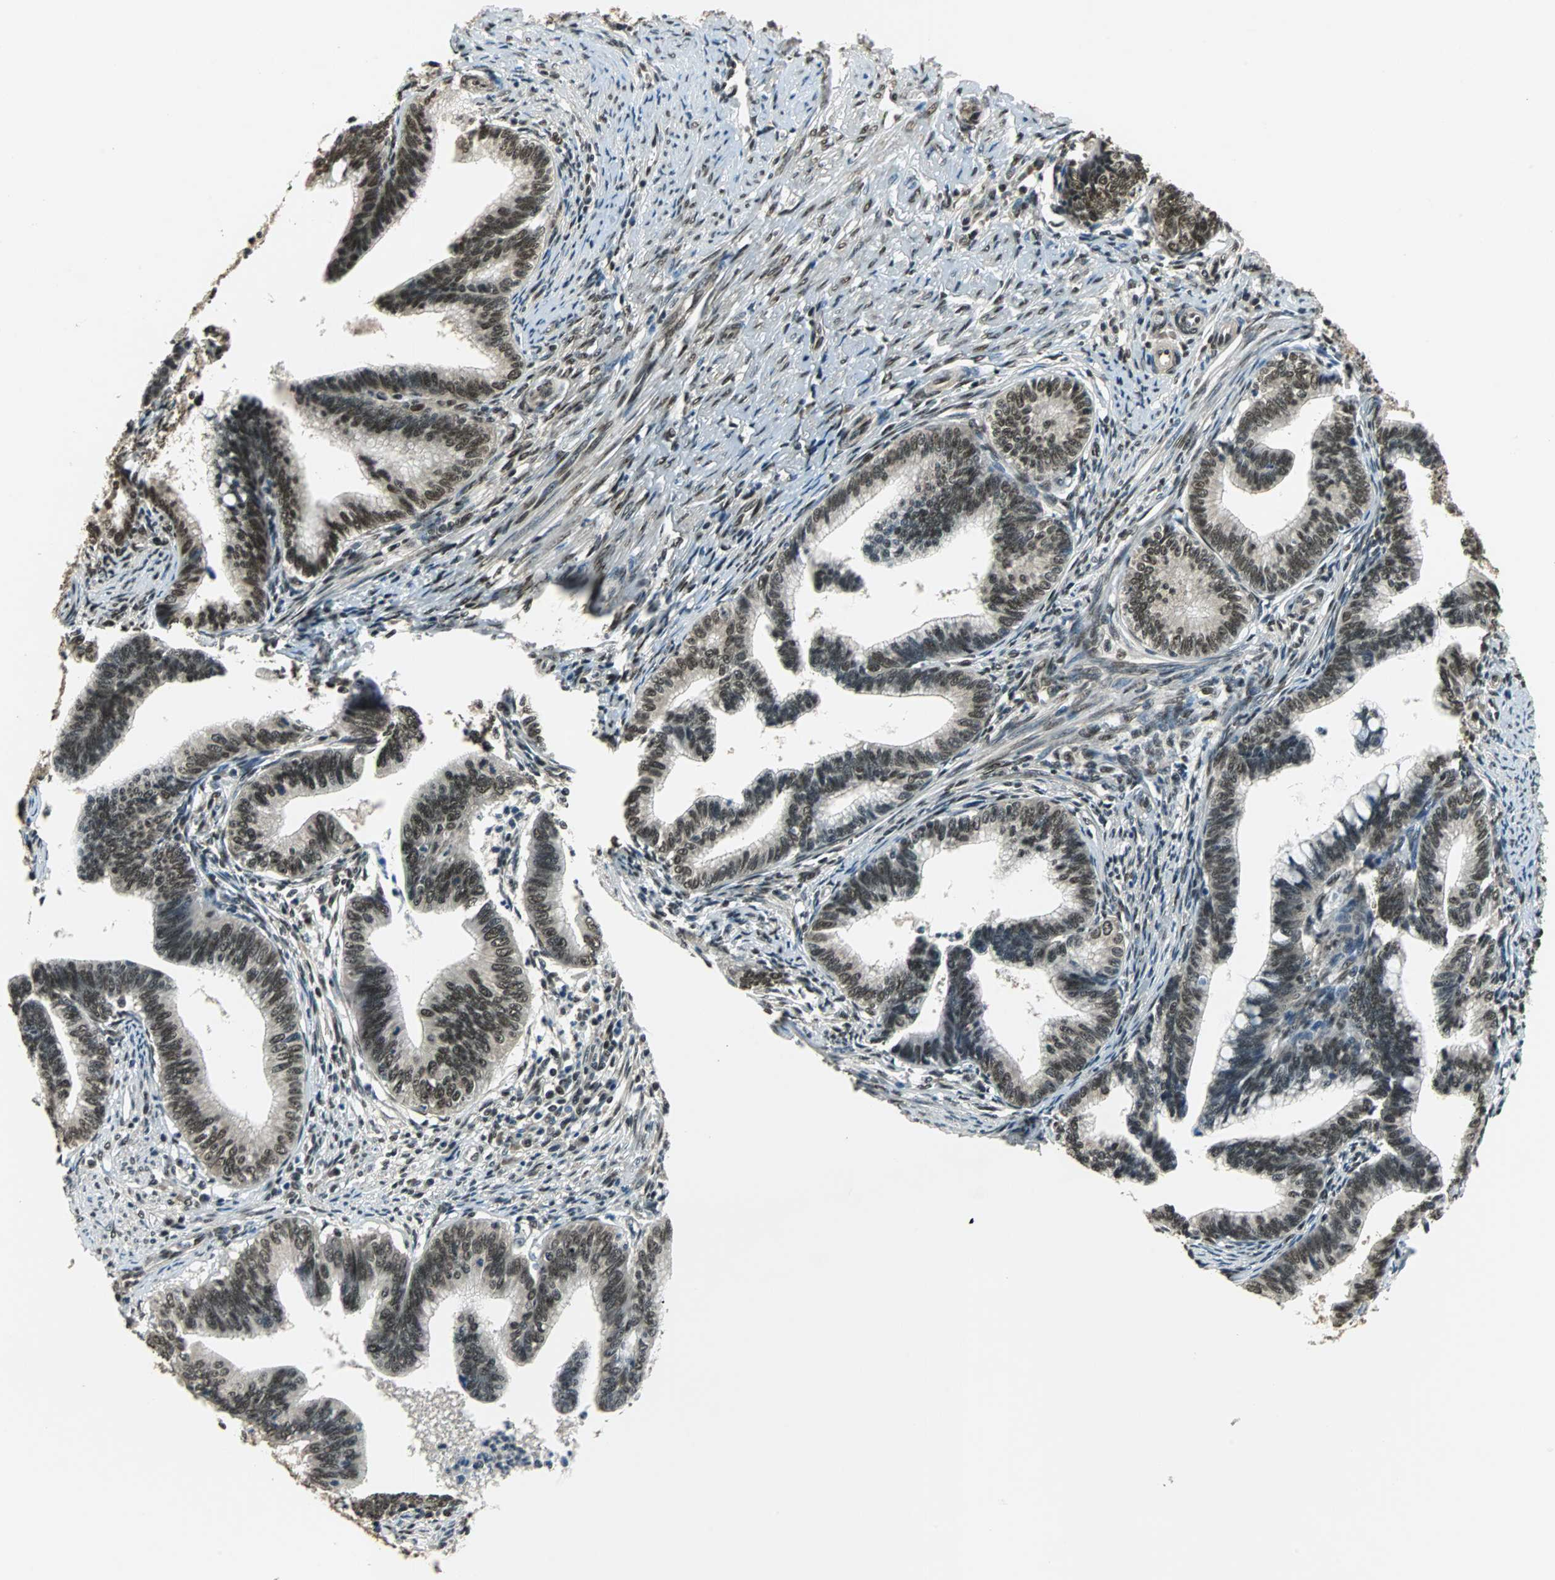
{"staining": {"intensity": "moderate", "quantity": ">75%", "location": "nuclear"}, "tissue": "cervical cancer", "cell_type": "Tumor cells", "image_type": "cancer", "snomed": [{"axis": "morphology", "description": "Adenocarcinoma, NOS"}, {"axis": "topography", "description": "Cervix"}], "caption": "Protein staining of cervical cancer tissue displays moderate nuclear positivity in about >75% of tumor cells. The staining was performed using DAB, with brown indicating positive protein expression. Nuclei are stained blue with hematoxylin.", "gene": "RBM14", "patient": {"sex": "female", "age": 36}}